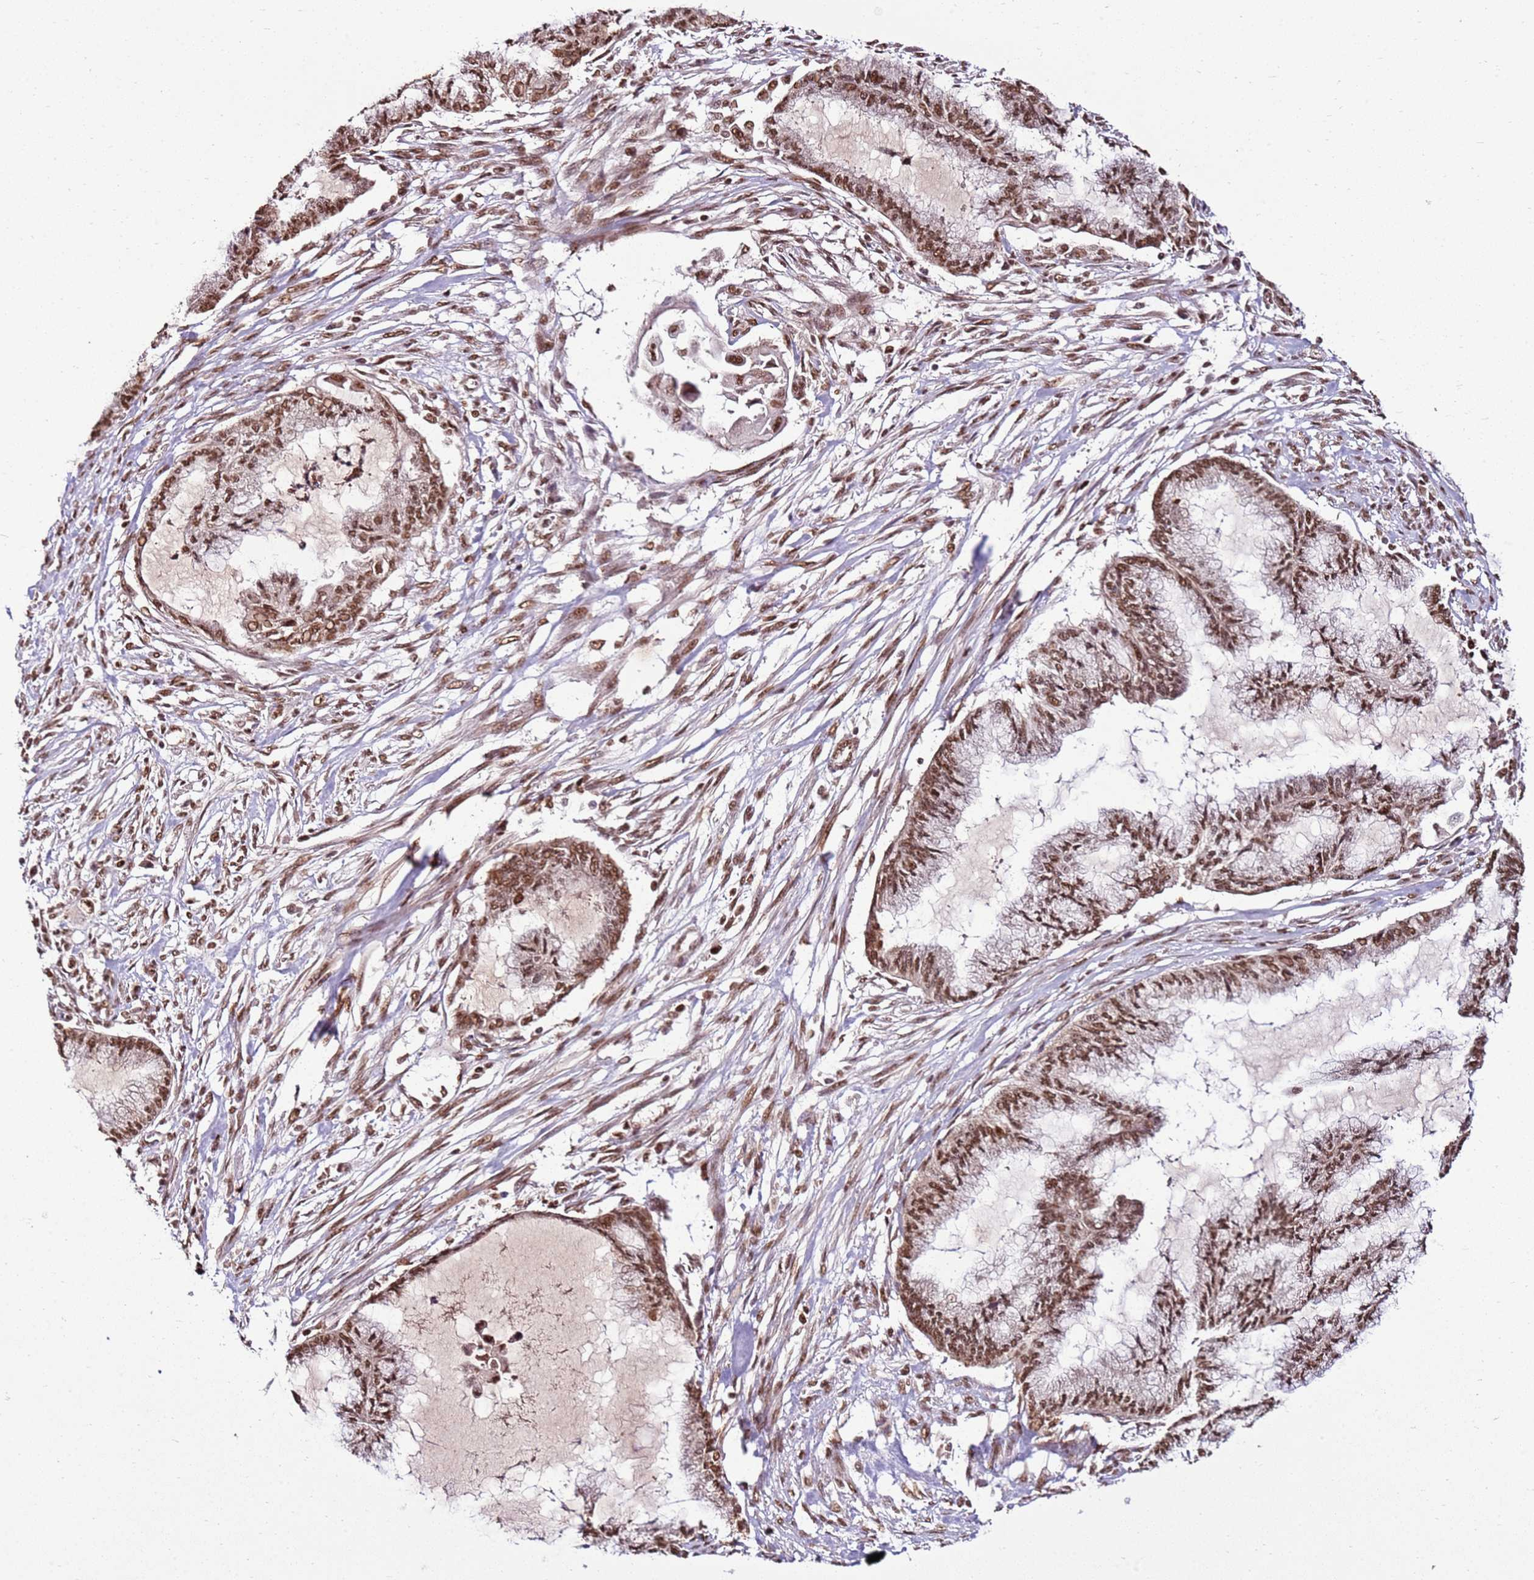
{"staining": {"intensity": "moderate", "quantity": ">75%", "location": "nuclear"}, "tissue": "endometrial cancer", "cell_type": "Tumor cells", "image_type": "cancer", "snomed": [{"axis": "morphology", "description": "Adenocarcinoma, NOS"}, {"axis": "topography", "description": "Endometrium"}], "caption": "A high-resolution micrograph shows immunohistochemistry (IHC) staining of endometrial cancer, which displays moderate nuclear staining in about >75% of tumor cells.", "gene": "ZBTB12", "patient": {"sex": "female", "age": 86}}